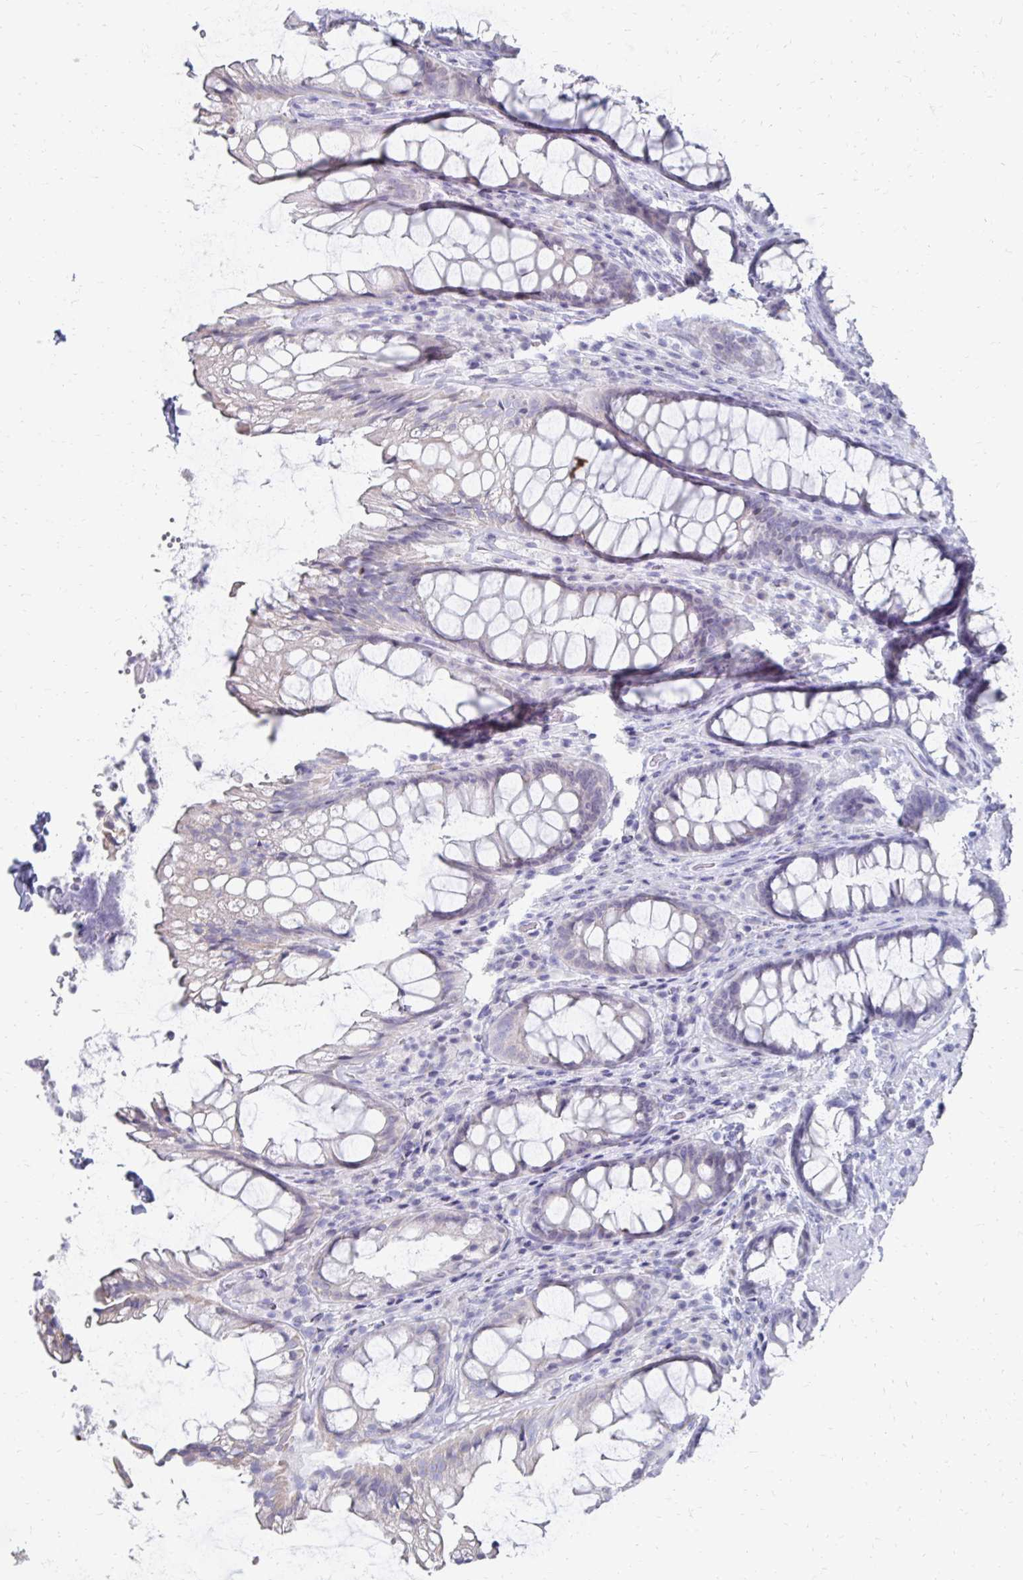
{"staining": {"intensity": "negative", "quantity": "none", "location": "none"}, "tissue": "rectum", "cell_type": "Glandular cells", "image_type": "normal", "snomed": [{"axis": "morphology", "description": "Normal tissue, NOS"}, {"axis": "topography", "description": "Rectum"}], "caption": "Normal rectum was stained to show a protein in brown. There is no significant positivity in glandular cells. Nuclei are stained in blue.", "gene": "SYCP3", "patient": {"sex": "male", "age": 72}}